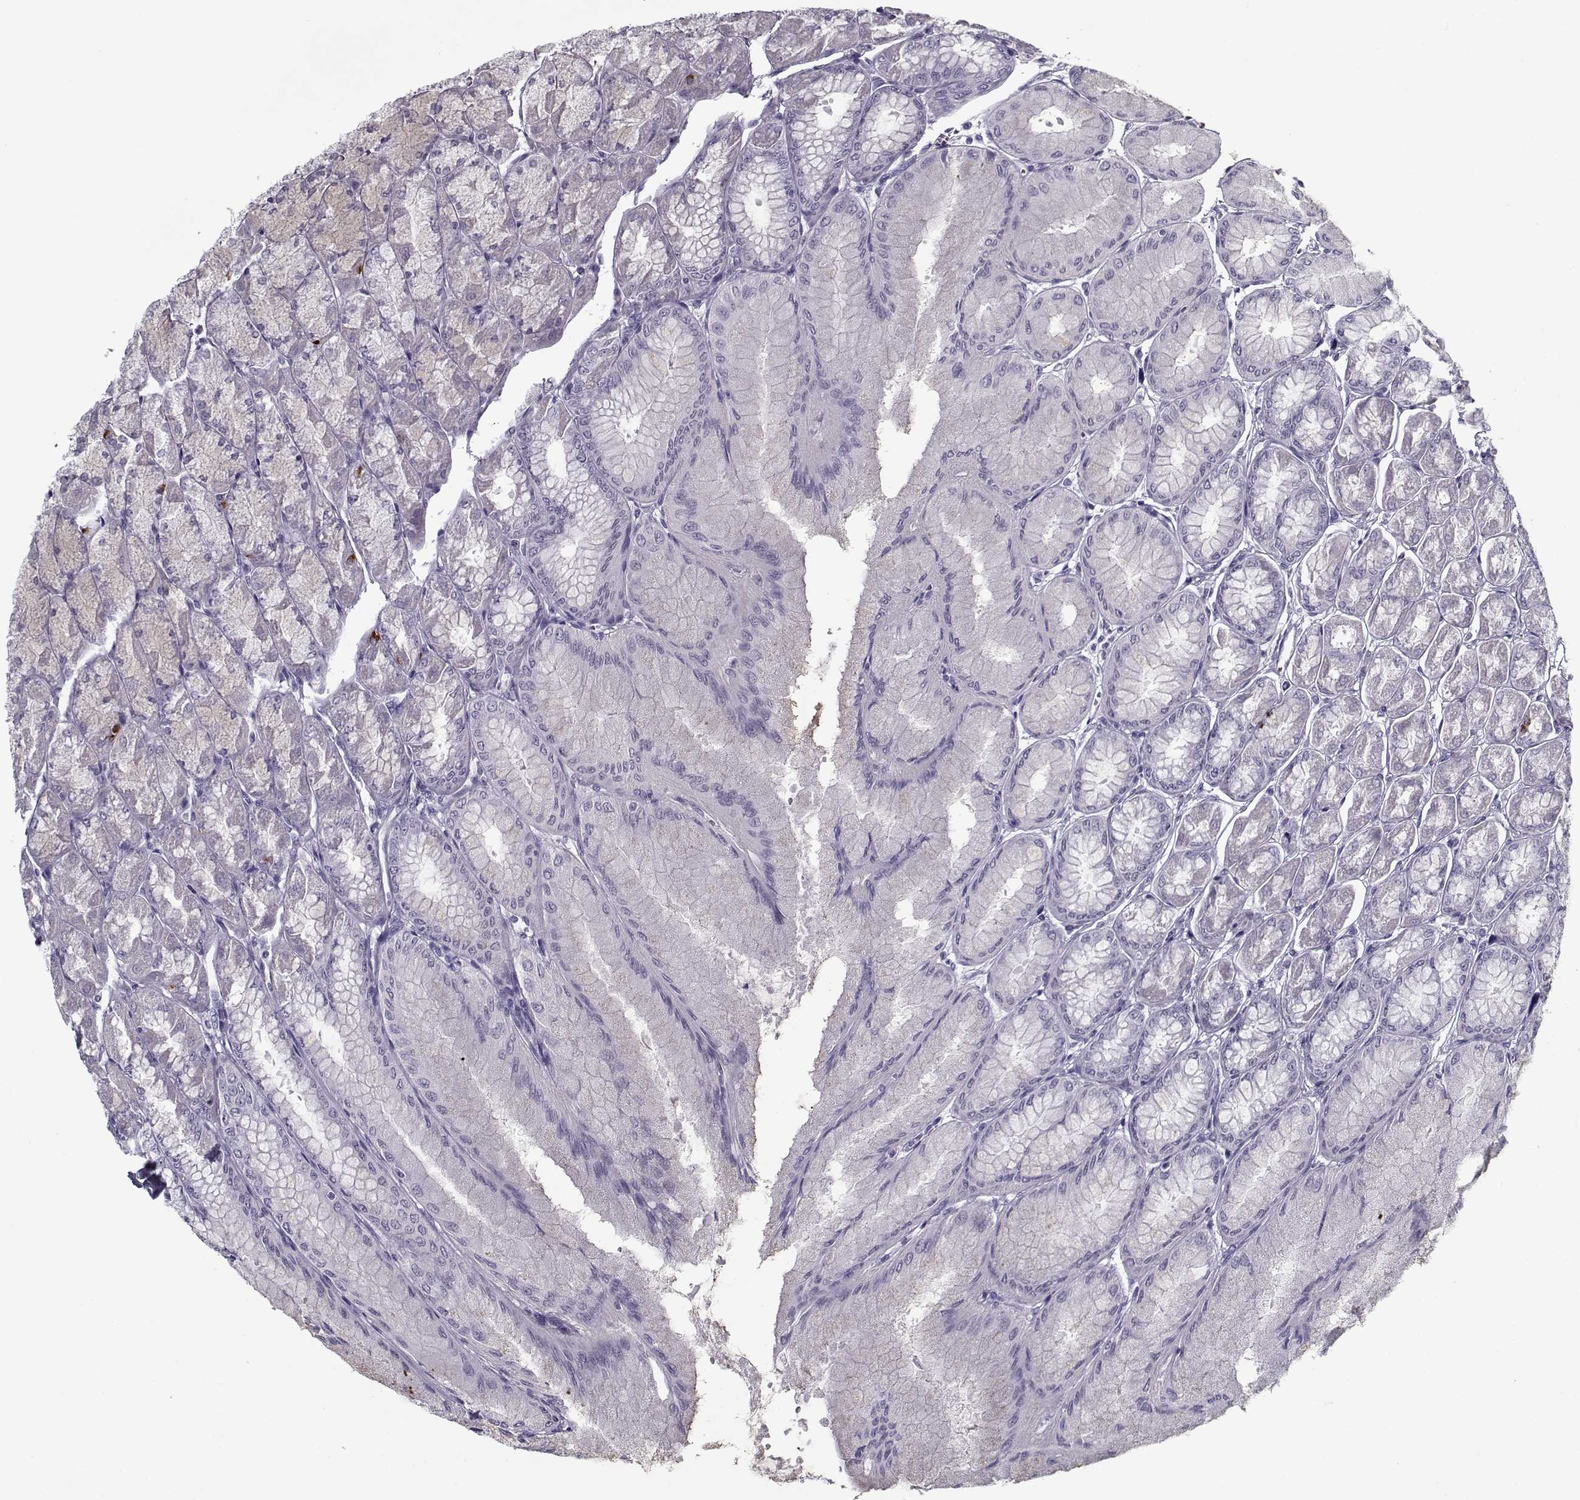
{"staining": {"intensity": "negative", "quantity": "none", "location": "none"}, "tissue": "stomach", "cell_type": "Glandular cells", "image_type": "normal", "snomed": [{"axis": "morphology", "description": "Normal tissue, NOS"}, {"axis": "topography", "description": "Stomach, upper"}], "caption": "High power microscopy photomicrograph of an immunohistochemistry (IHC) photomicrograph of benign stomach, revealing no significant staining in glandular cells.", "gene": "SPACA9", "patient": {"sex": "male", "age": 60}}